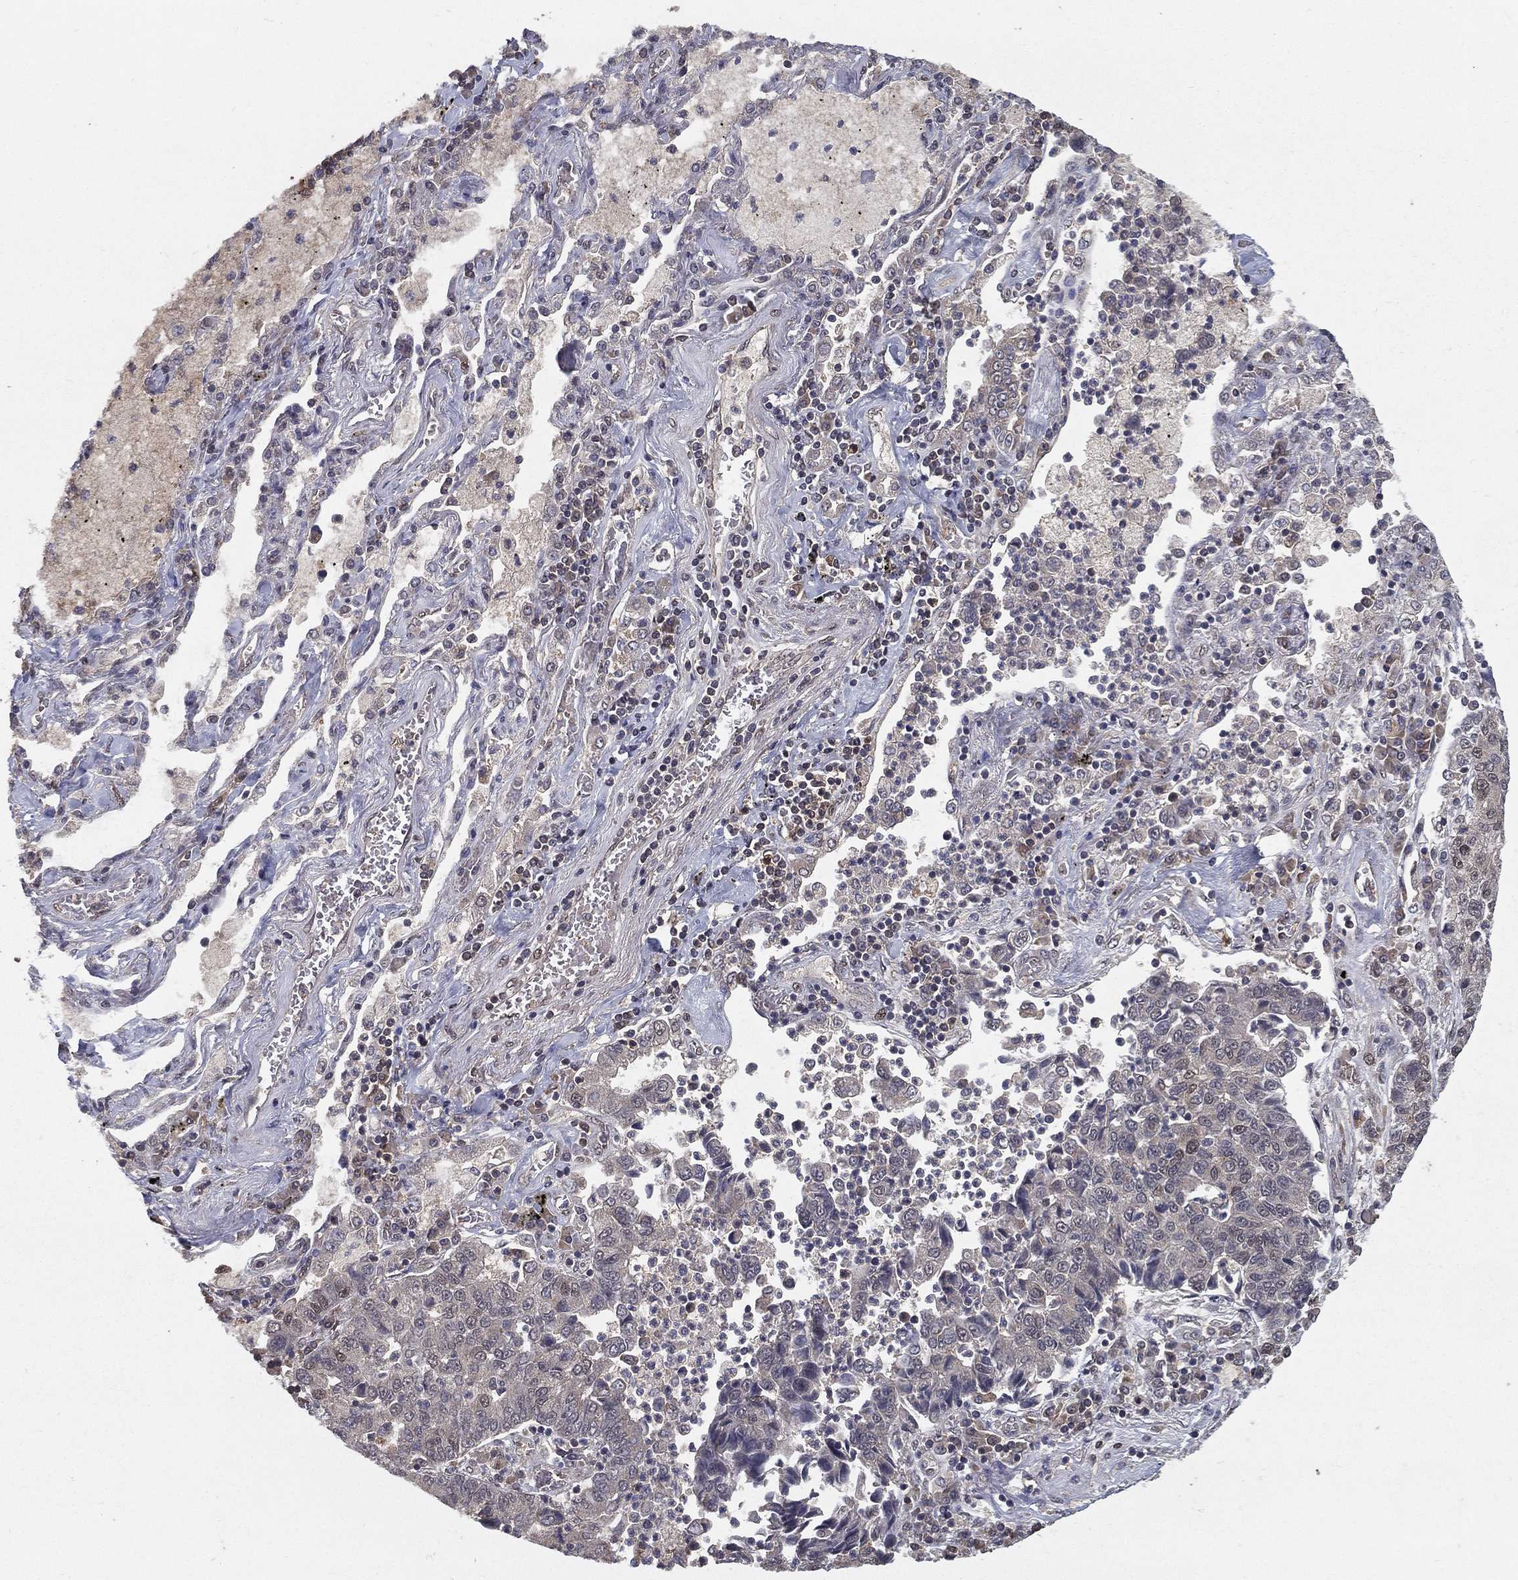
{"staining": {"intensity": "negative", "quantity": "none", "location": "none"}, "tissue": "lung cancer", "cell_type": "Tumor cells", "image_type": "cancer", "snomed": [{"axis": "morphology", "description": "Adenocarcinoma, NOS"}, {"axis": "topography", "description": "Lung"}], "caption": "A micrograph of human lung cancer is negative for staining in tumor cells.", "gene": "CARM1", "patient": {"sex": "female", "age": 57}}